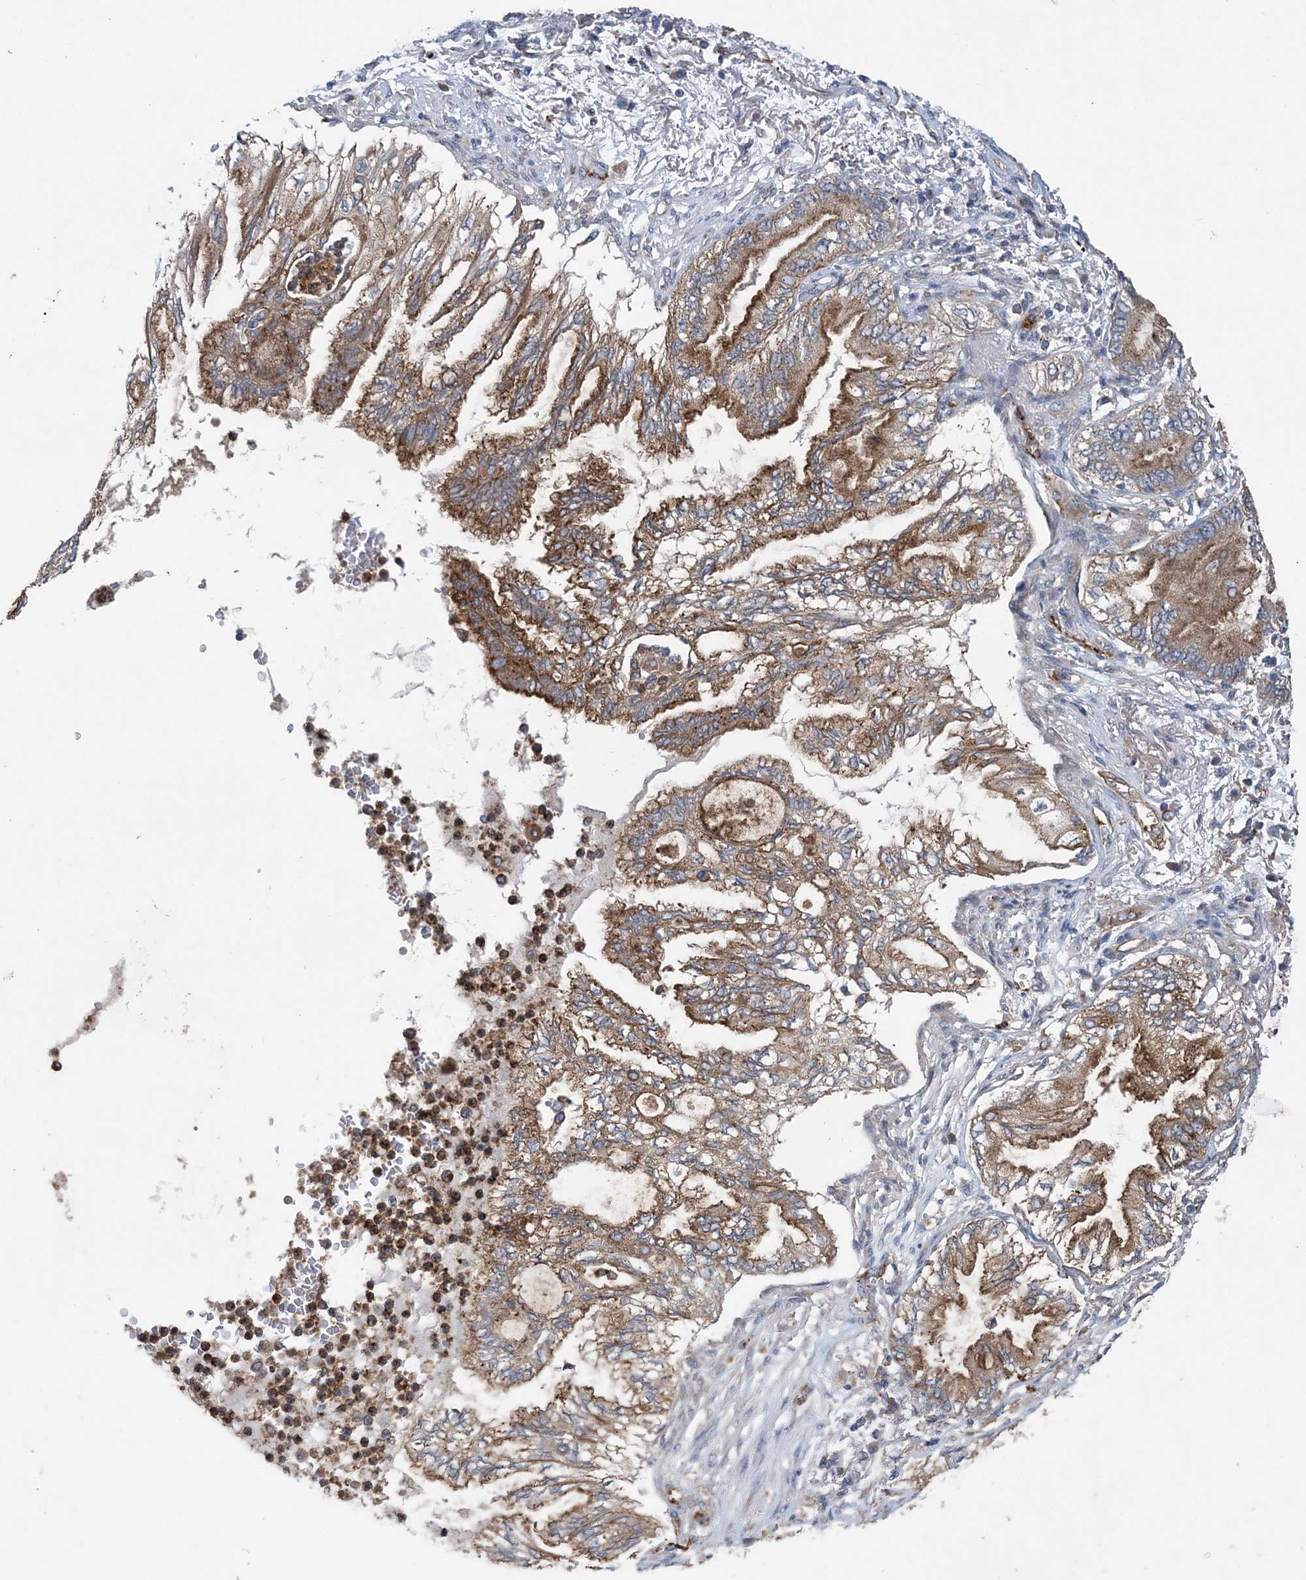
{"staining": {"intensity": "moderate", "quantity": "25%-75%", "location": "cytoplasmic/membranous"}, "tissue": "lung cancer", "cell_type": "Tumor cells", "image_type": "cancer", "snomed": [{"axis": "morphology", "description": "Adenocarcinoma, NOS"}, {"axis": "topography", "description": "Lung"}], "caption": "Immunohistochemistry (IHC) (DAB) staining of lung adenocarcinoma exhibits moderate cytoplasmic/membranous protein expression in approximately 25%-75% of tumor cells.", "gene": "PTTG1IP", "patient": {"sex": "female", "age": 70}}